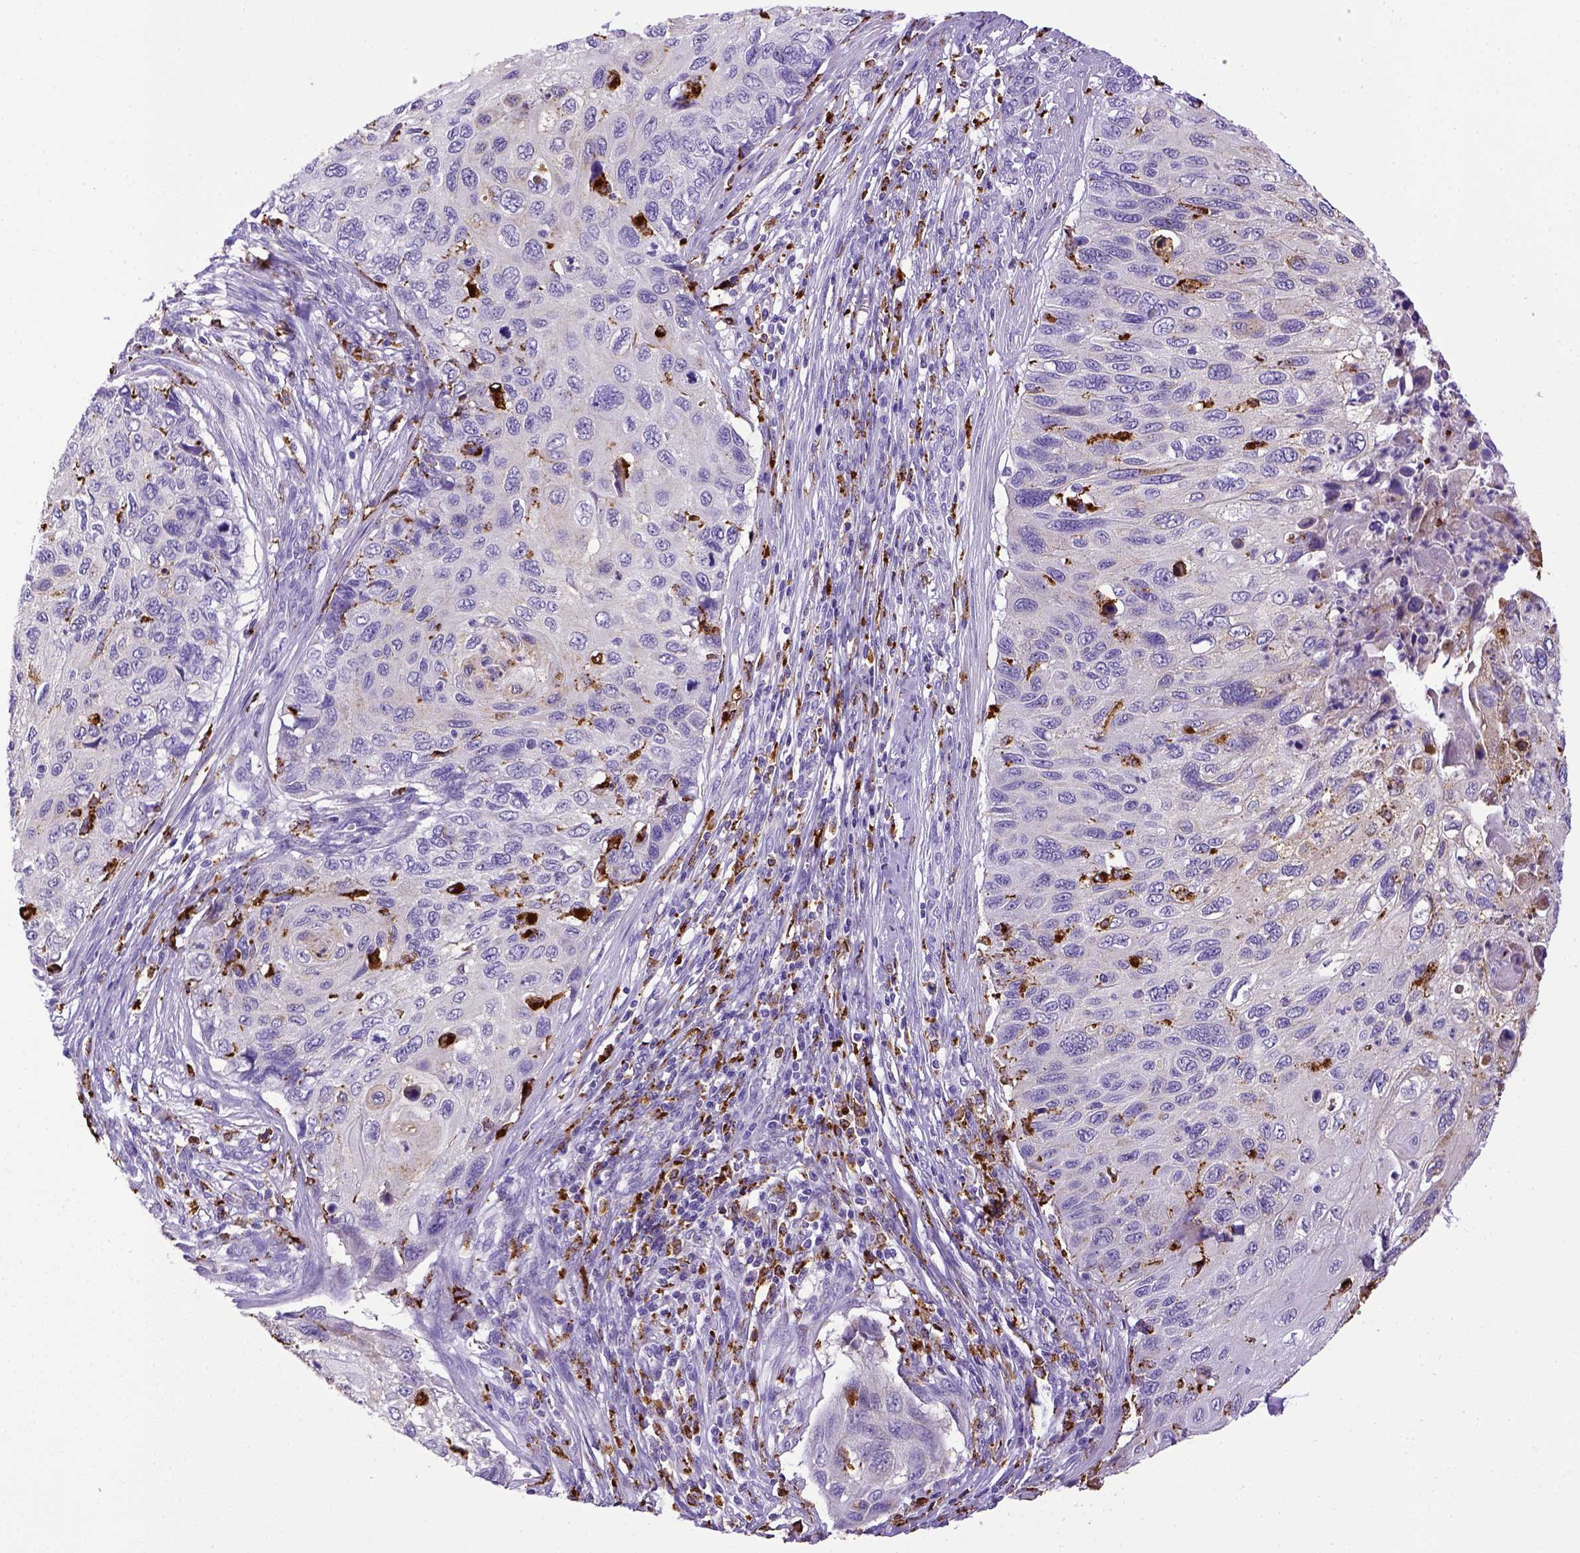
{"staining": {"intensity": "negative", "quantity": "none", "location": "none"}, "tissue": "cervical cancer", "cell_type": "Tumor cells", "image_type": "cancer", "snomed": [{"axis": "morphology", "description": "Squamous cell carcinoma, NOS"}, {"axis": "topography", "description": "Cervix"}], "caption": "Tumor cells are negative for brown protein staining in cervical cancer.", "gene": "CD68", "patient": {"sex": "female", "age": 70}}